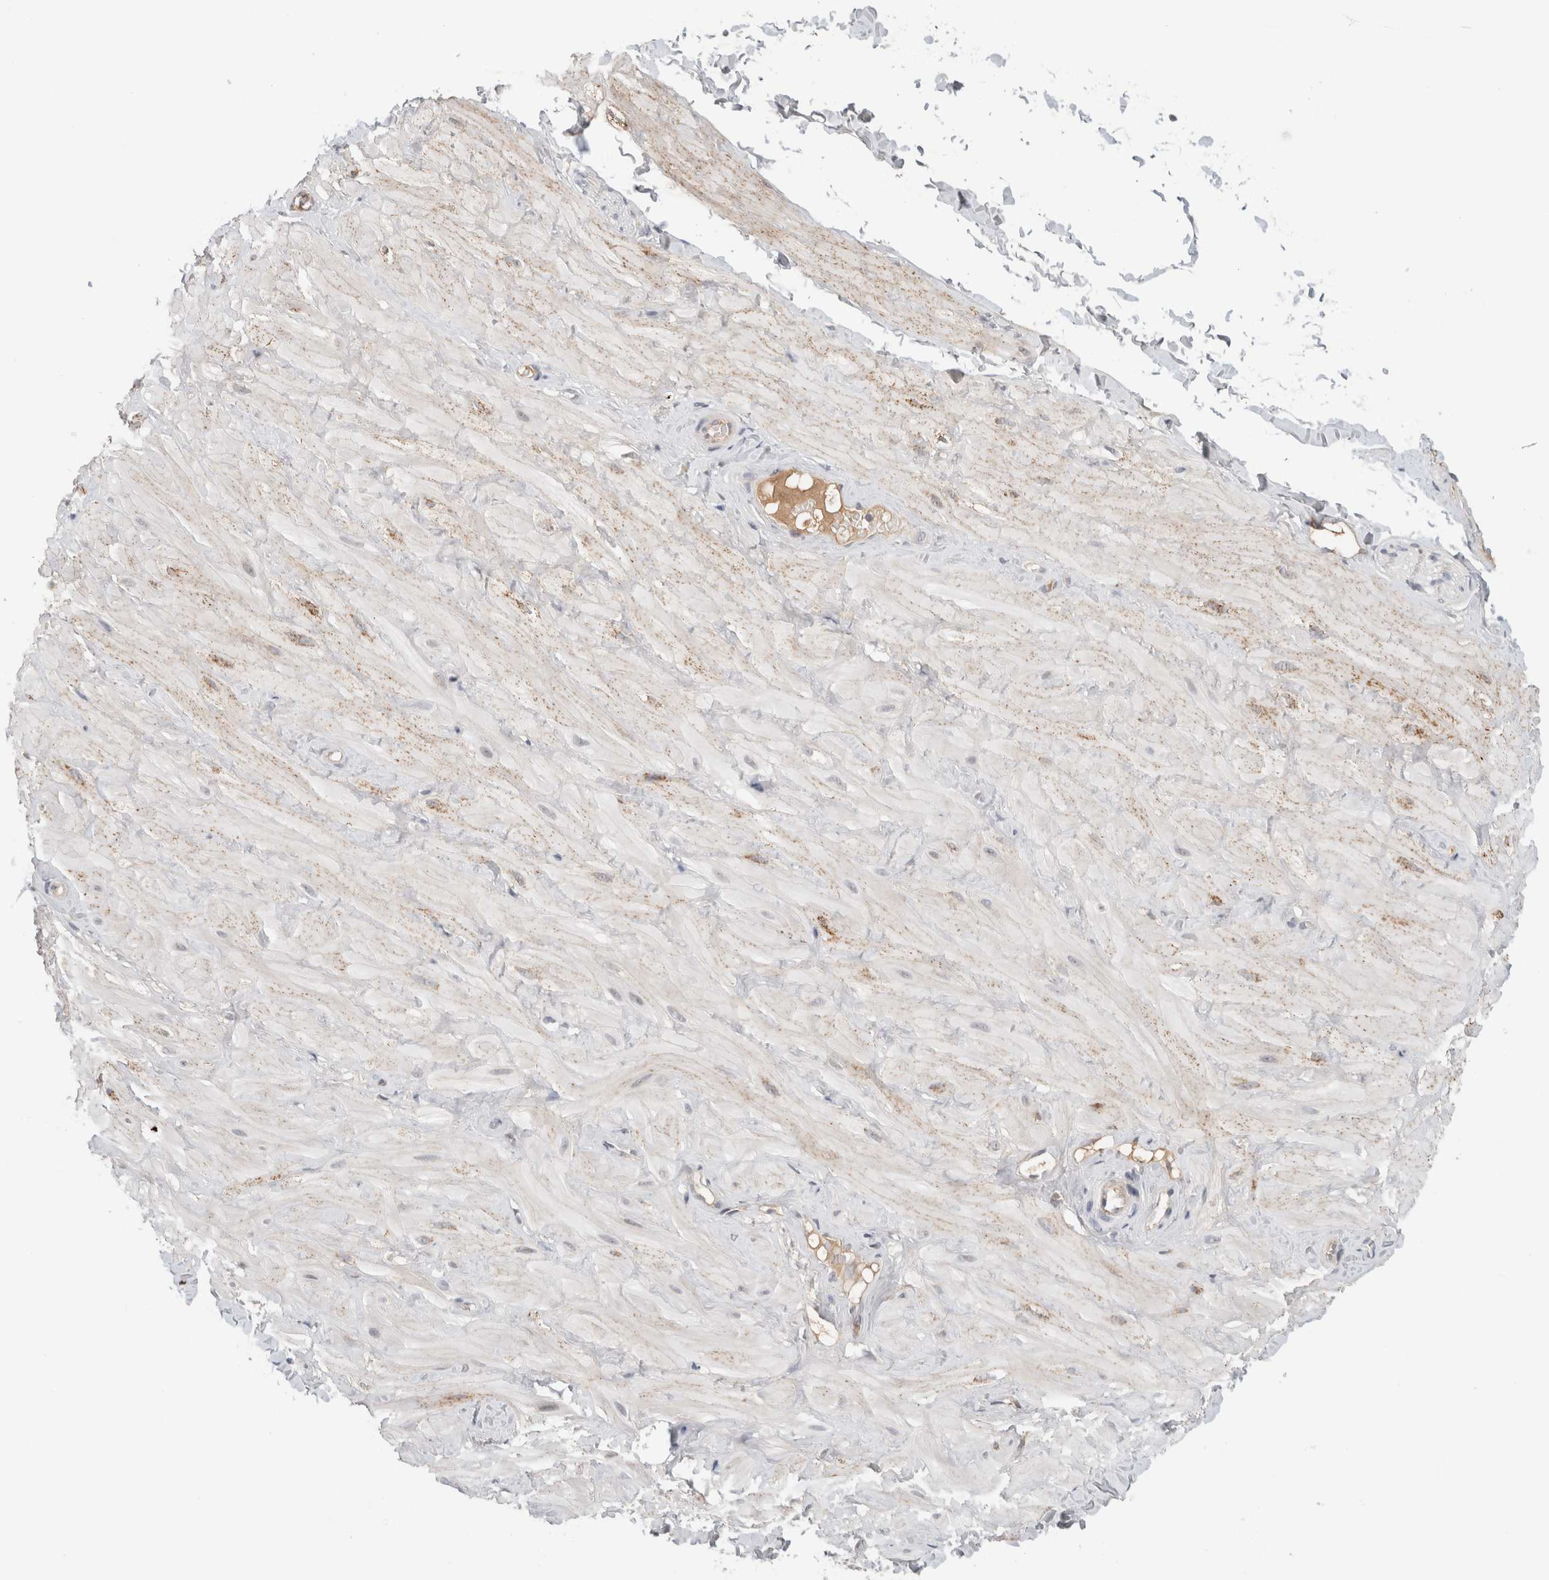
{"staining": {"intensity": "negative", "quantity": "none", "location": "none"}, "tissue": "adipose tissue", "cell_type": "Adipocytes", "image_type": "normal", "snomed": [{"axis": "morphology", "description": "Normal tissue, NOS"}, {"axis": "topography", "description": "Adipose tissue"}, {"axis": "topography", "description": "Vascular tissue"}, {"axis": "topography", "description": "Peripheral nerve tissue"}], "caption": "Immunohistochemical staining of normal human adipose tissue reveals no significant positivity in adipocytes.", "gene": "HCN3", "patient": {"sex": "male", "age": 25}}